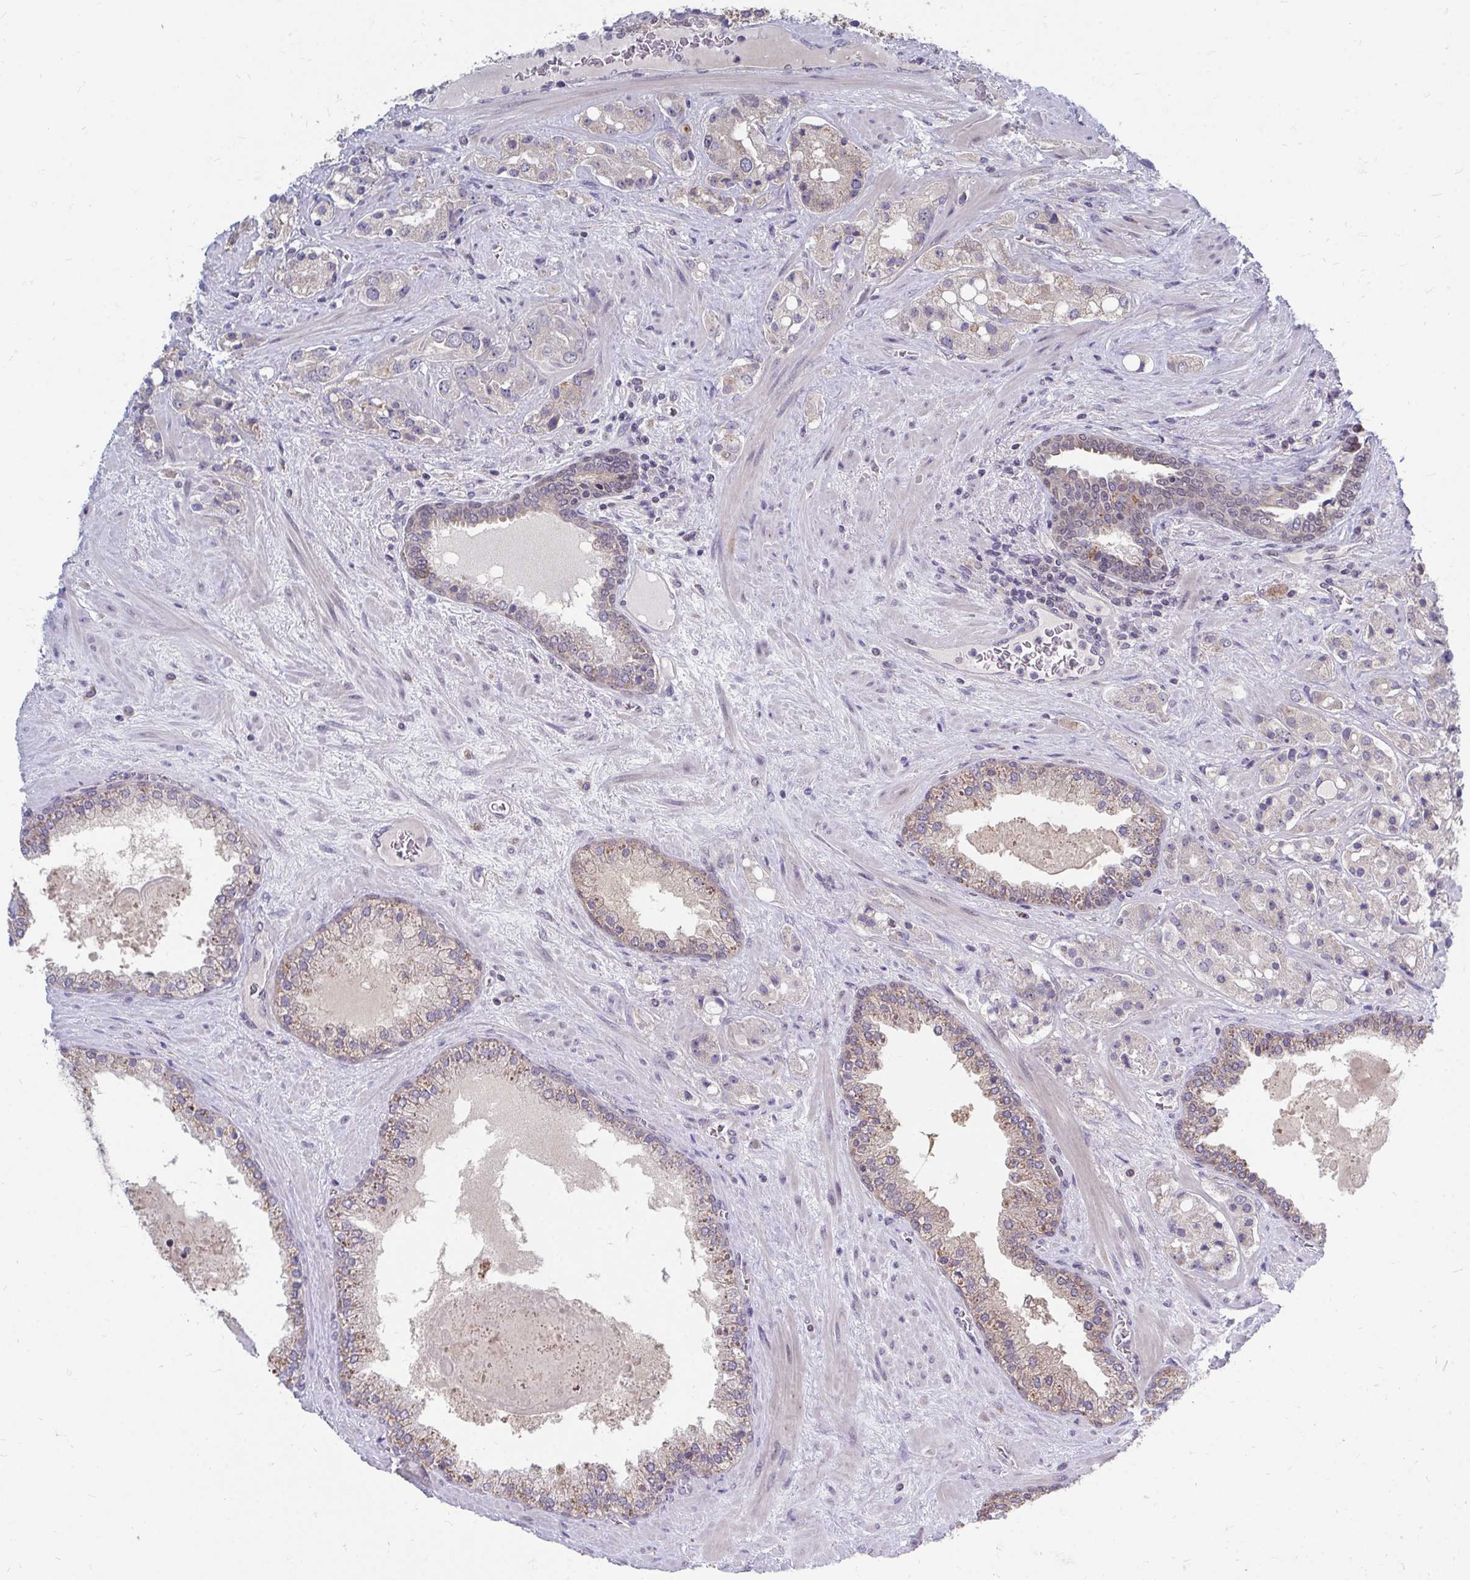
{"staining": {"intensity": "weak", "quantity": "<25%", "location": "cytoplasmic/membranous"}, "tissue": "prostate cancer", "cell_type": "Tumor cells", "image_type": "cancer", "snomed": [{"axis": "morphology", "description": "Adenocarcinoma, High grade"}, {"axis": "topography", "description": "Prostate"}], "caption": "Immunohistochemistry (IHC) of human prostate high-grade adenocarcinoma demonstrates no expression in tumor cells.", "gene": "MROH8", "patient": {"sex": "male", "age": 67}}